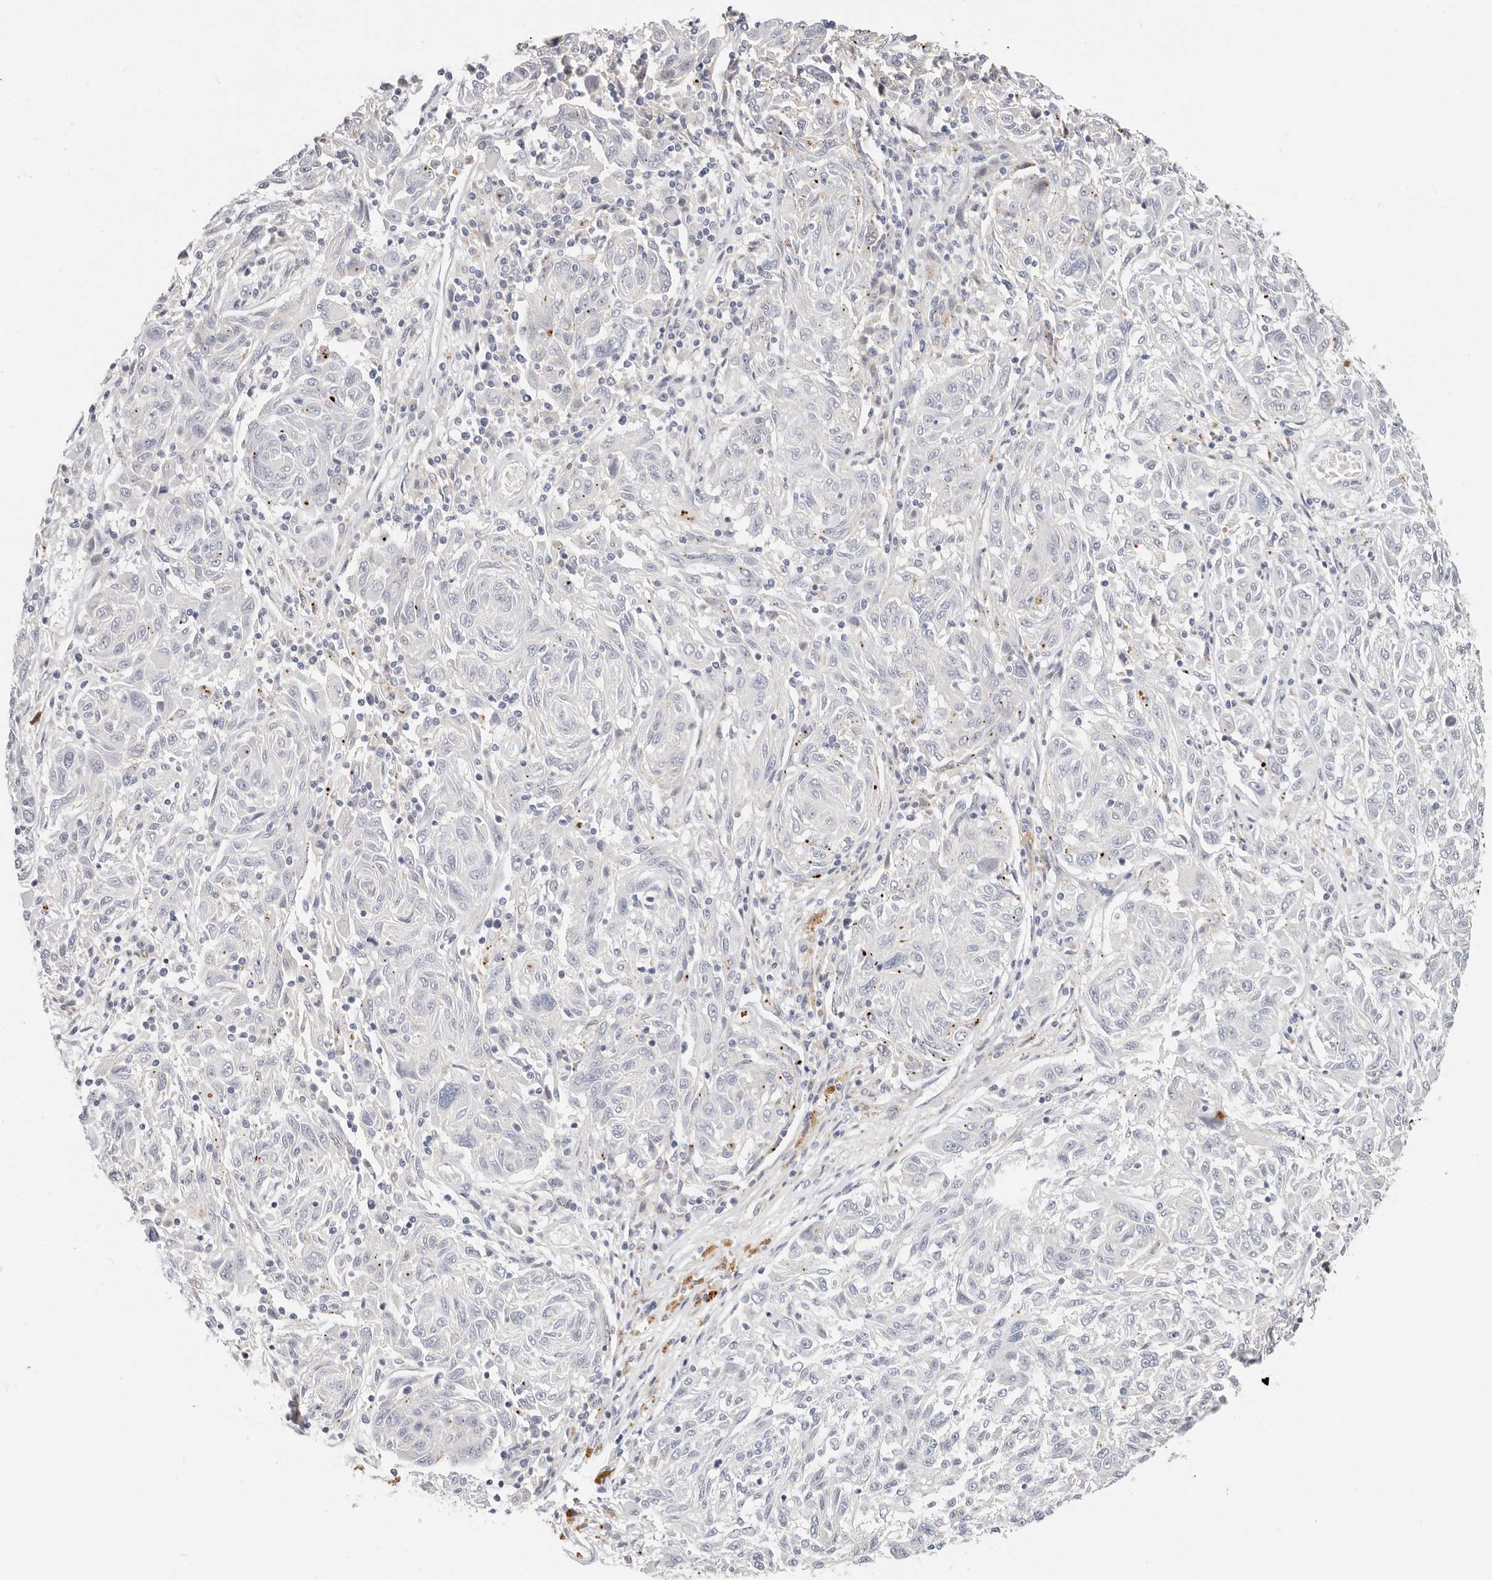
{"staining": {"intensity": "negative", "quantity": "none", "location": "none"}, "tissue": "melanoma", "cell_type": "Tumor cells", "image_type": "cancer", "snomed": [{"axis": "morphology", "description": "Malignant melanoma, NOS"}, {"axis": "topography", "description": "Skin"}], "caption": "Tumor cells show no significant protein positivity in malignant melanoma.", "gene": "ZRANB1", "patient": {"sex": "male", "age": 53}}